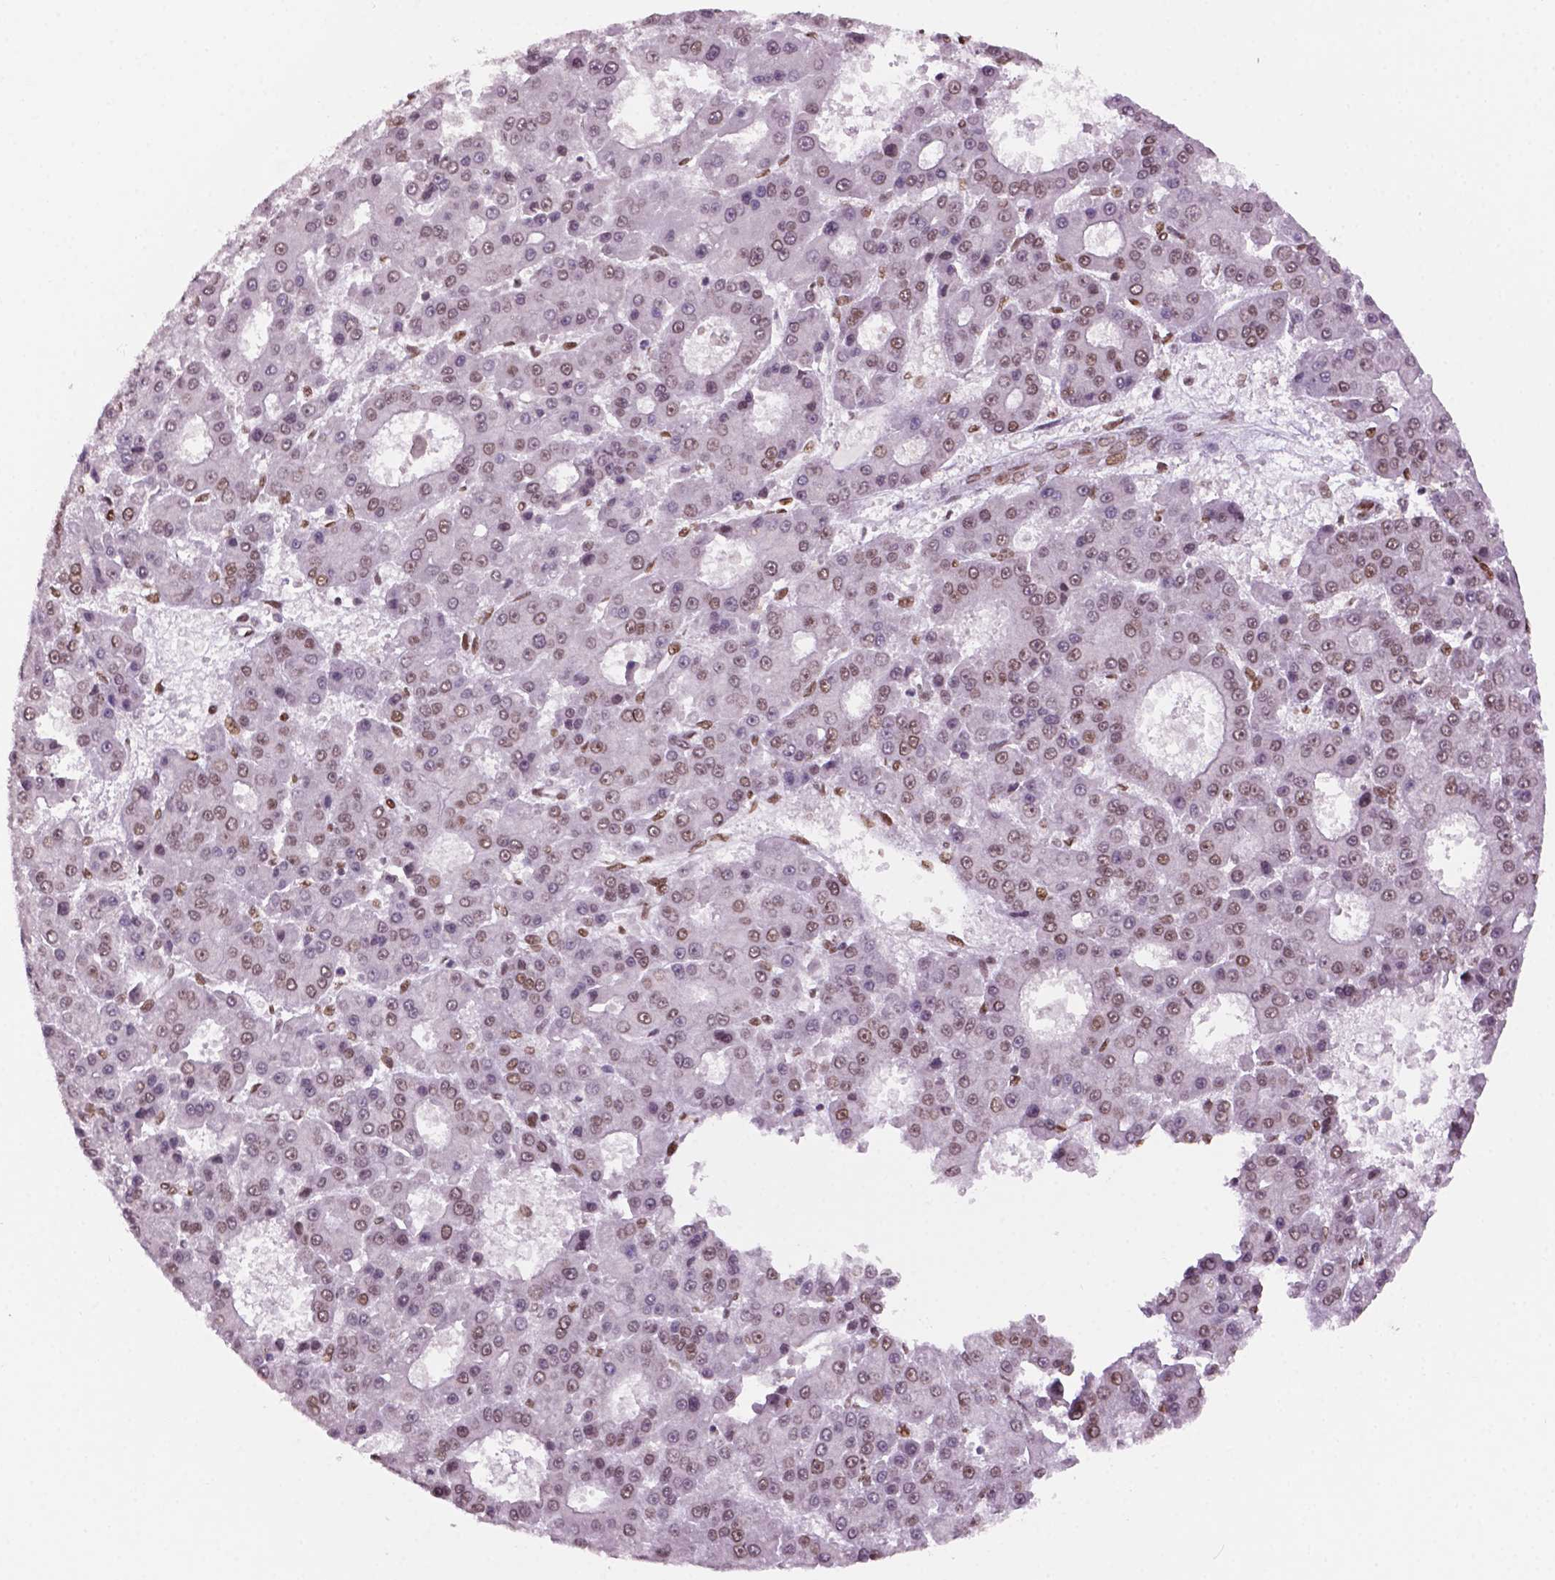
{"staining": {"intensity": "weak", "quantity": "<25%", "location": "nuclear"}, "tissue": "liver cancer", "cell_type": "Tumor cells", "image_type": "cancer", "snomed": [{"axis": "morphology", "description": "Carcinoma, Hepatocellular, NOS"}, {"axis": "topography", "description": "Liver"}], "caption": "Immunohistochemical staining of human liver cancer reveals no significant expression in tumor cells.", "gene": "MLH1", "patient": {"sex": "male", "age": 70}}